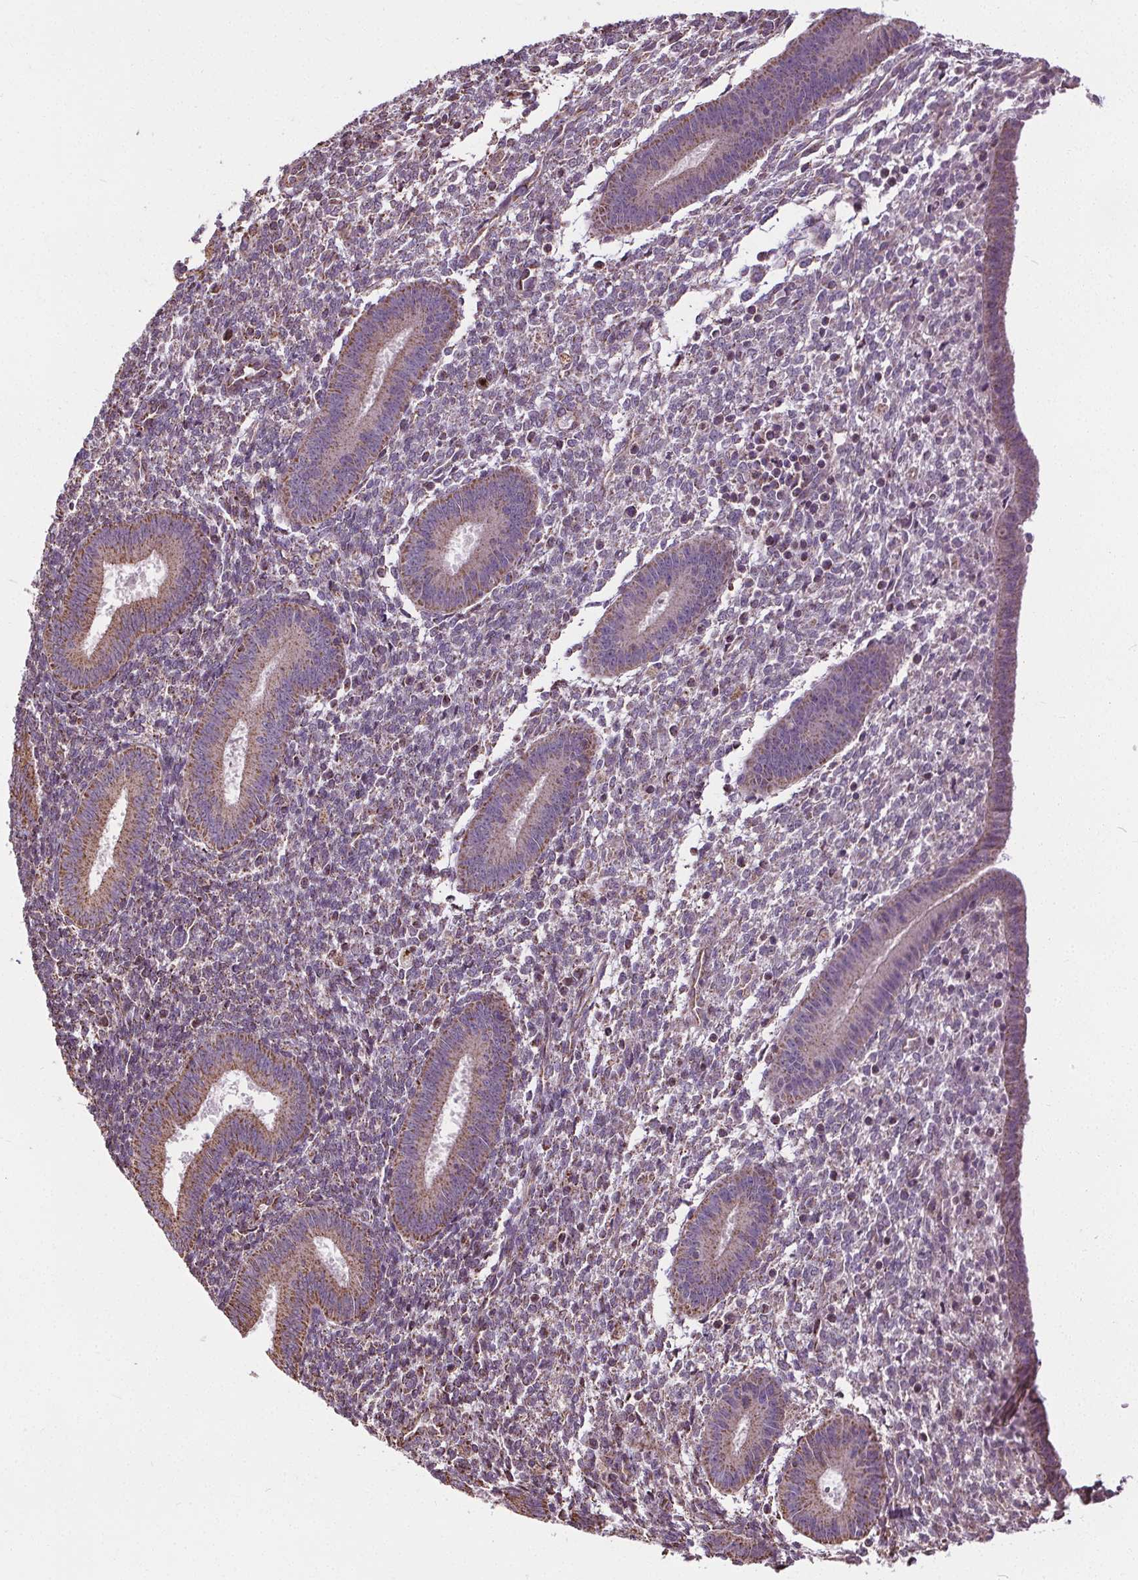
{"staining": {"intensity": "weak", "quantity": "<25%", "location": "cytoplasmic/membranous"}, "tissue": "endometrium", "cell_type": "Cells in endometrial stroma", "image_type": "normal", "snomed": [{"axis": "morphology", "description": "Normal tissue, NOS"}, {"axis": "topography", "description": "Endometrium"}], "caption": "The image shows no significant positivity in cells in endometrial stroma of endometrium. The staining is performed using DAB brown chromogen with nuclei counter-stained in using hematoxylin.", "gene": "ZNF548", "patient": {"sex": "female", "age": 25}}